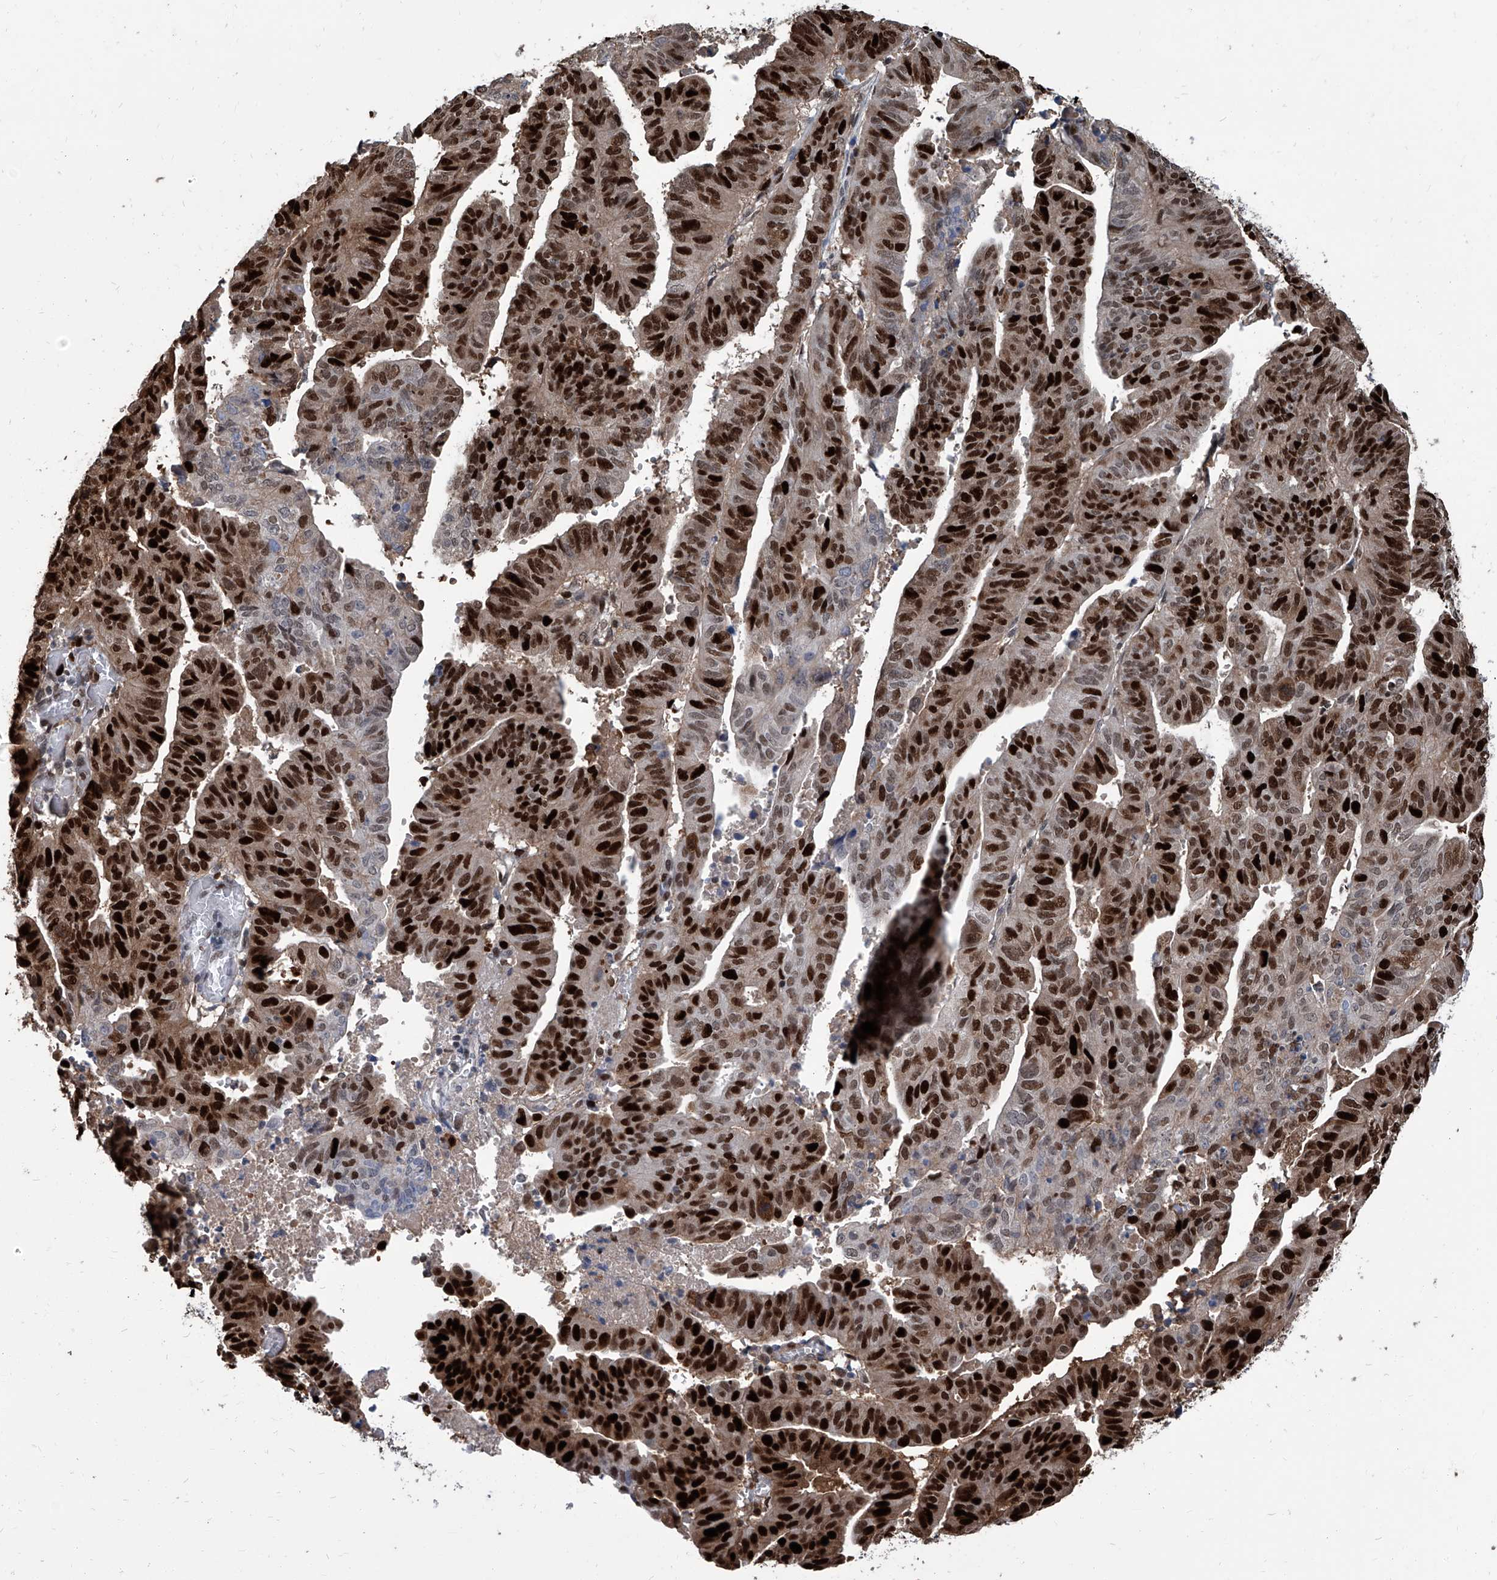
{"staining": {"intensity": "strong", "quantity": ">75%", "location": "nuclear"}, "tissue": "endometrial cancer", "cell_type": "Tumor cells", "image_type": "cancer", "snomed": [{"axis": "morphology", "description": "Adenocarcinoma, NOS"}, {"axis": "topography", "description": "Uterus"}], "caption": "This image reveals immunohistochemistry staining of endometrial adenocarcinoma, with high strong nuclear positivity in approximately >75% of tumor cells.", "gene": "PCNA", "patient": {"sex": "female", "age": 77}}